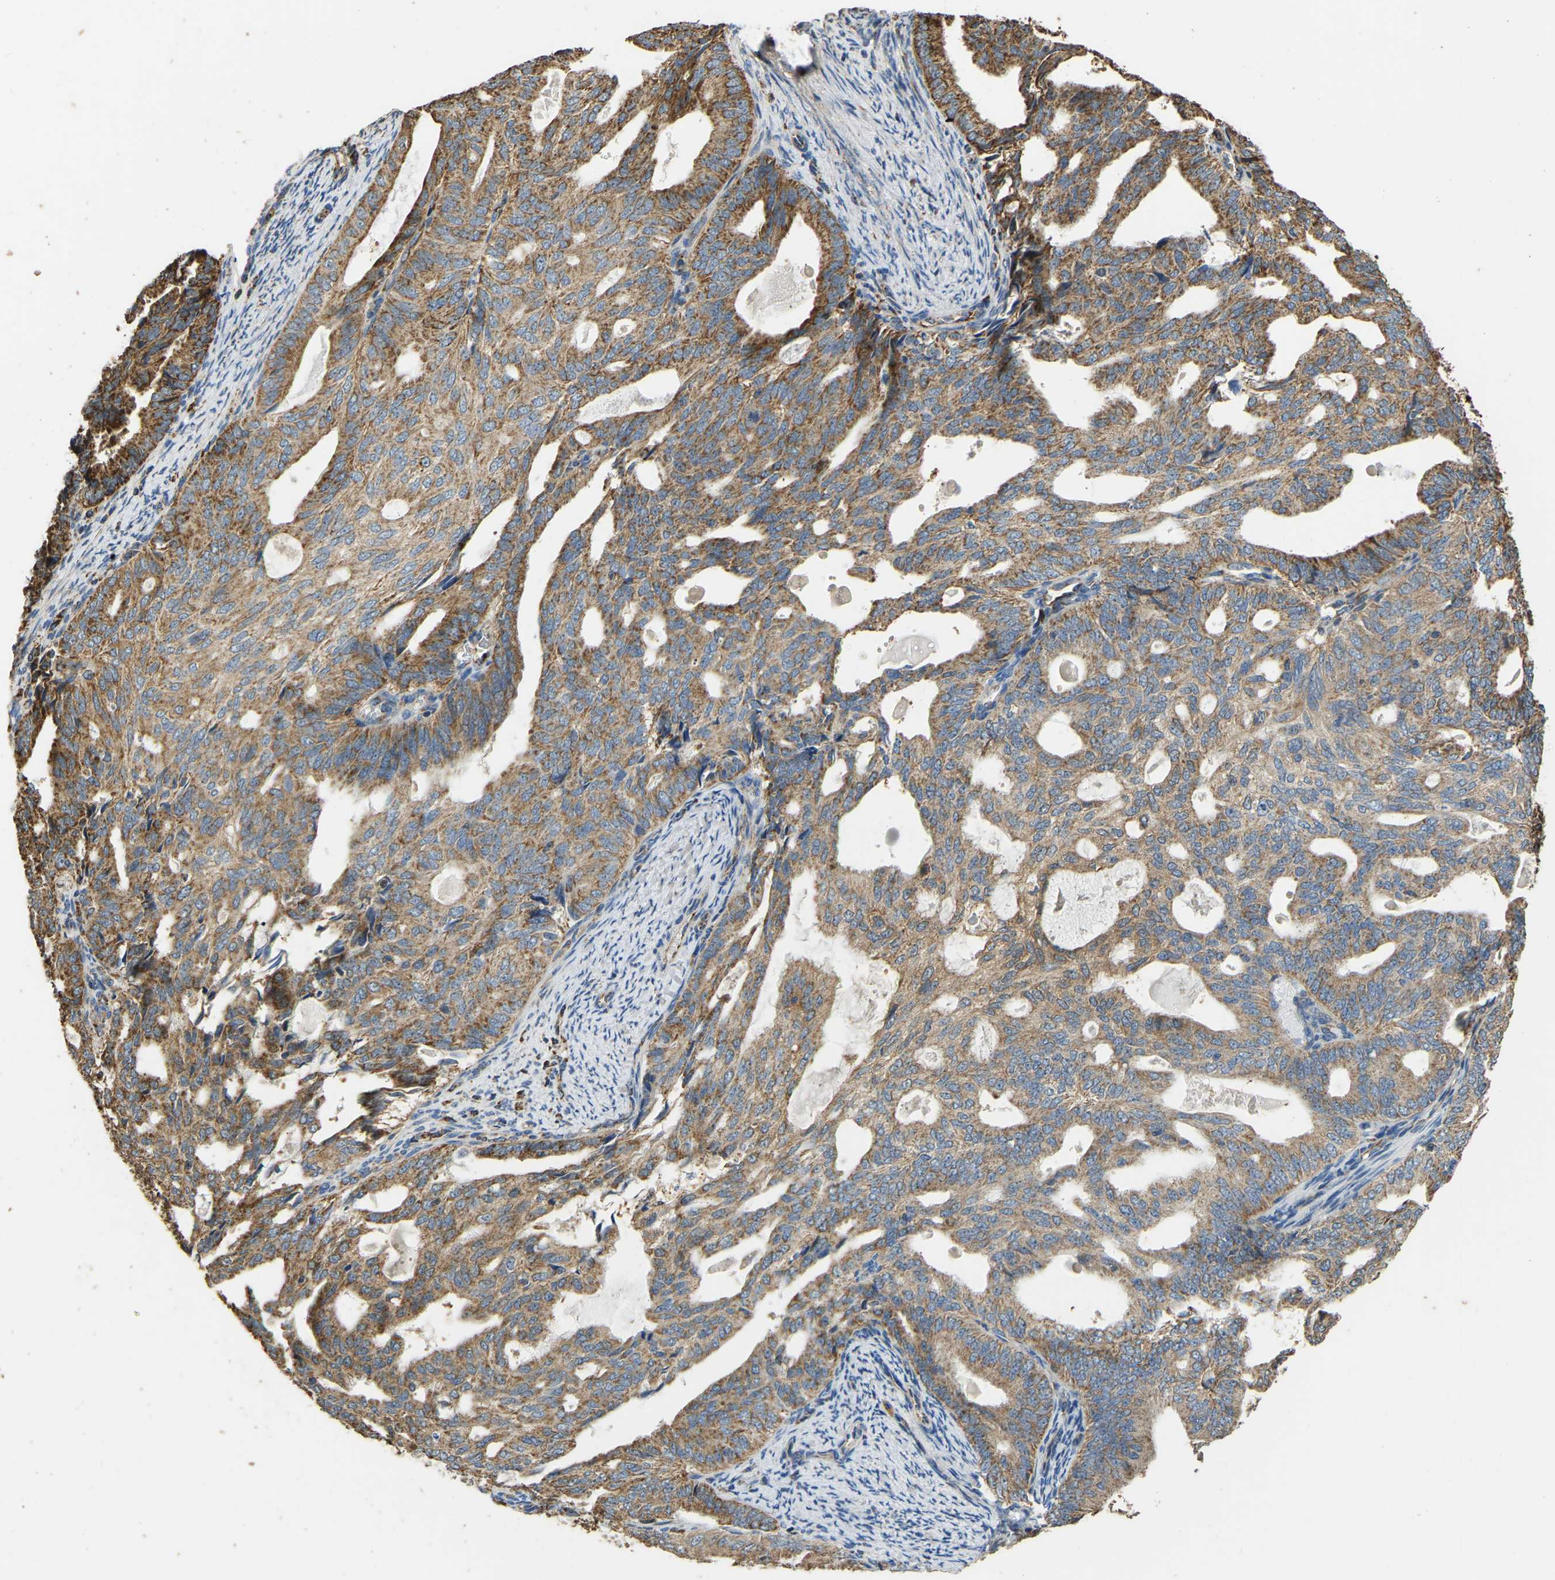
{"staining": {"intensity": "moderate", "quantity": ">75%", "location": "cytoplasmic/membranous"}, "tissue": "endometrial cancer", "cell_type": "Tumor cells", "image_type": "cancer", "snomed": [{"axis": "morphology", "description": "Adenocarcinoma, NOS"}, {"axis": "topography", "description": "Endometrium"}], "caption": "Adenocarcinoma (endometrial) tissue demonstrates moderate cytoplasmic/membranous staining in approximately >75% of tumor cells", "gene": "TUFM", "patient": {"sex": "female", "age": 58}}